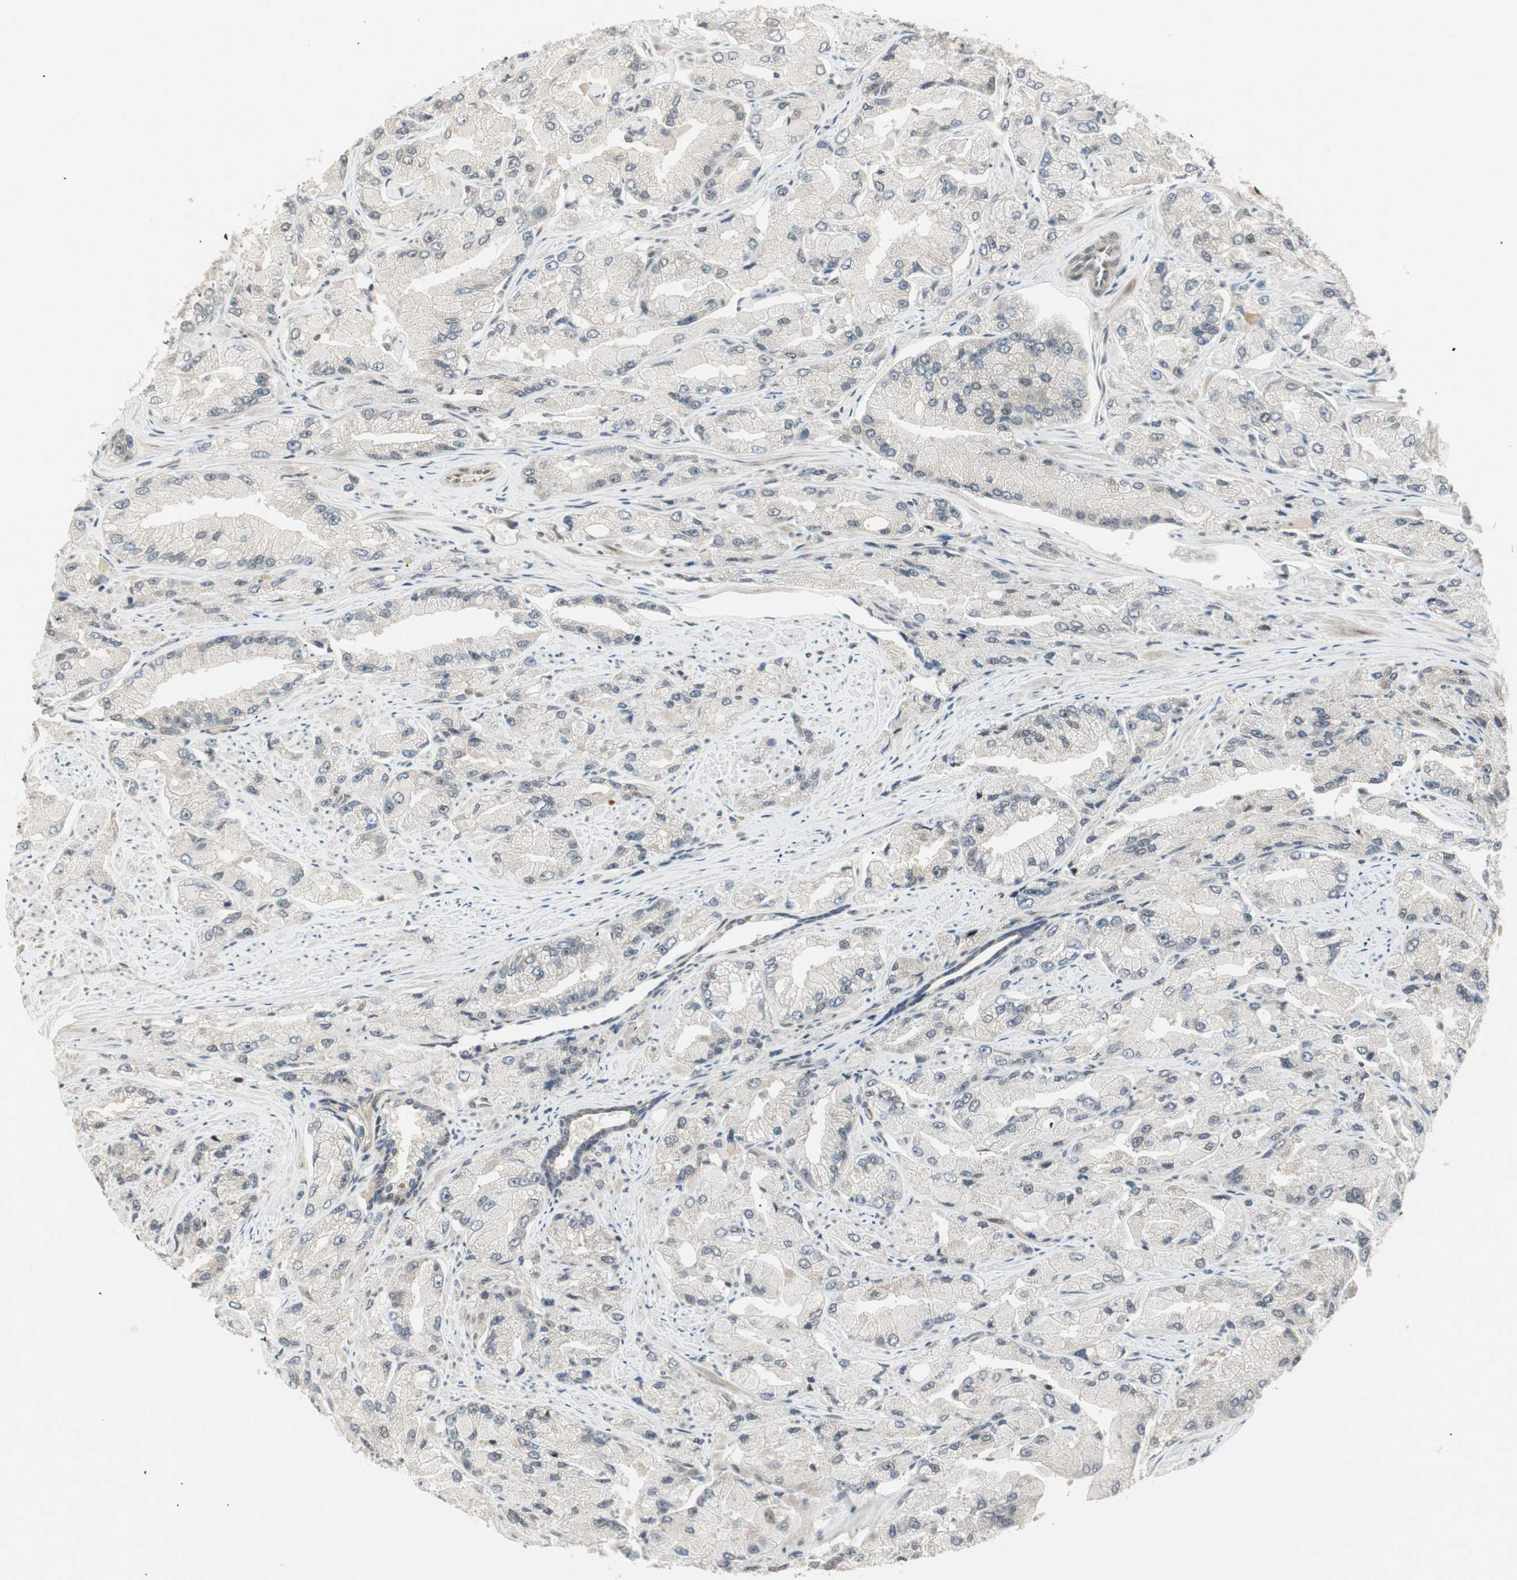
{"staining": {"intensity": "weak", "quantity": "25%-75%", "location": "cytoplasmic/membranous"}, "tissue": "prostate cancer", "cell_type": "Tumor cells", "image_type": "cancer", "snomed": [{"axis": "morphology", "description": "Adenocarcinoma, High grade"}, {"axis": "topography", "description": "Prostate"}], "caption": "This is a photomicrograph of IHC staining of prostate high-grade adenocarcinoma, which shows weak positivity in the cytoplasmic/membranous of tumor cells.", "gene": "ACSL5", "patient": {"sex": "male", "age": 58}}